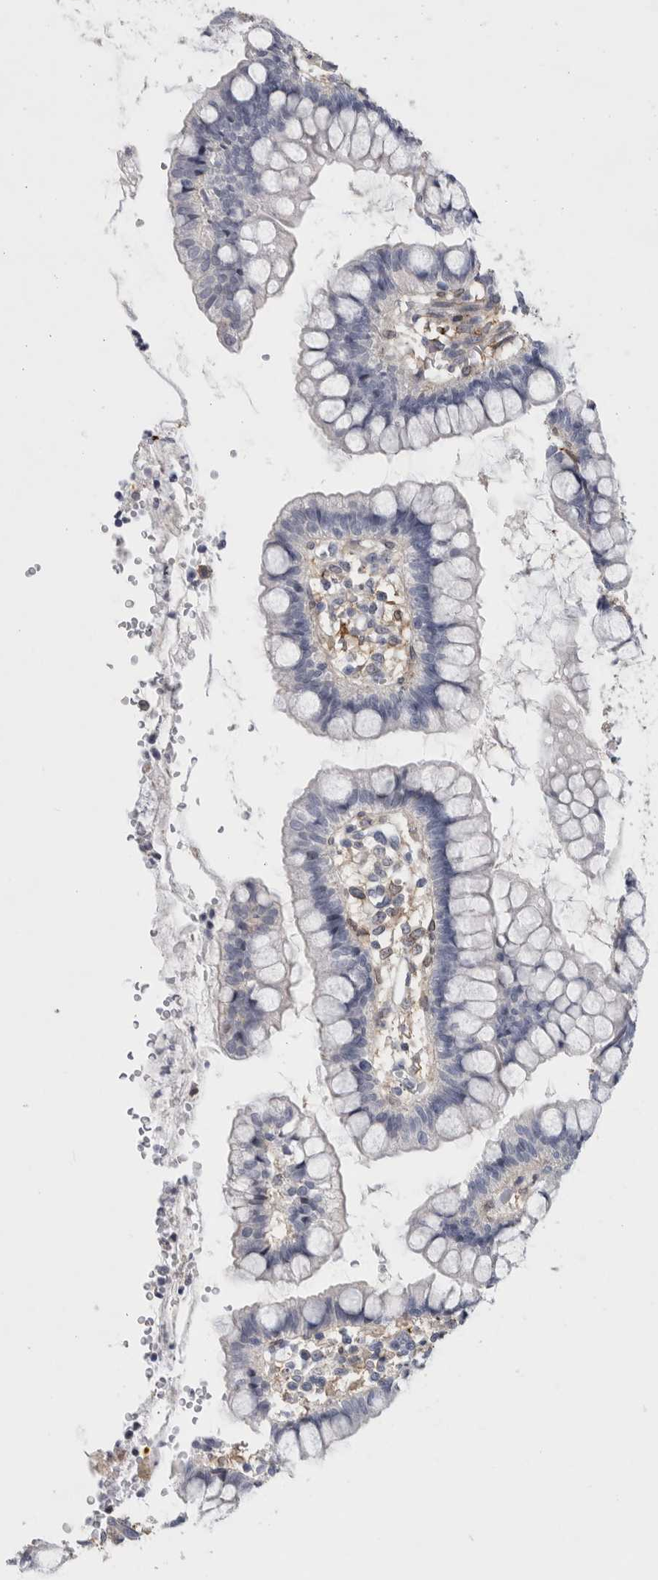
{"staining": {"intensity": "negative", "quantity": "none", "location": "none"}, "tissue": "small intestine", "cell_type": "Glandular cells", "image_type": "normal", "snomed": [{"axis": "morphology", "description": "Normal tissue, NOS"}, {"axis": "morphology", "description": "Developmental malformation"}, {"axis": "topography", "description": "Small intestine"}], "caption": "This is a photomicrograph of immunohistochemistry (IHC) staining of normal small intestine, which shows no staining in glandular cells.", "gene": "DNAJC24", "patient": {"sex": "male"}}